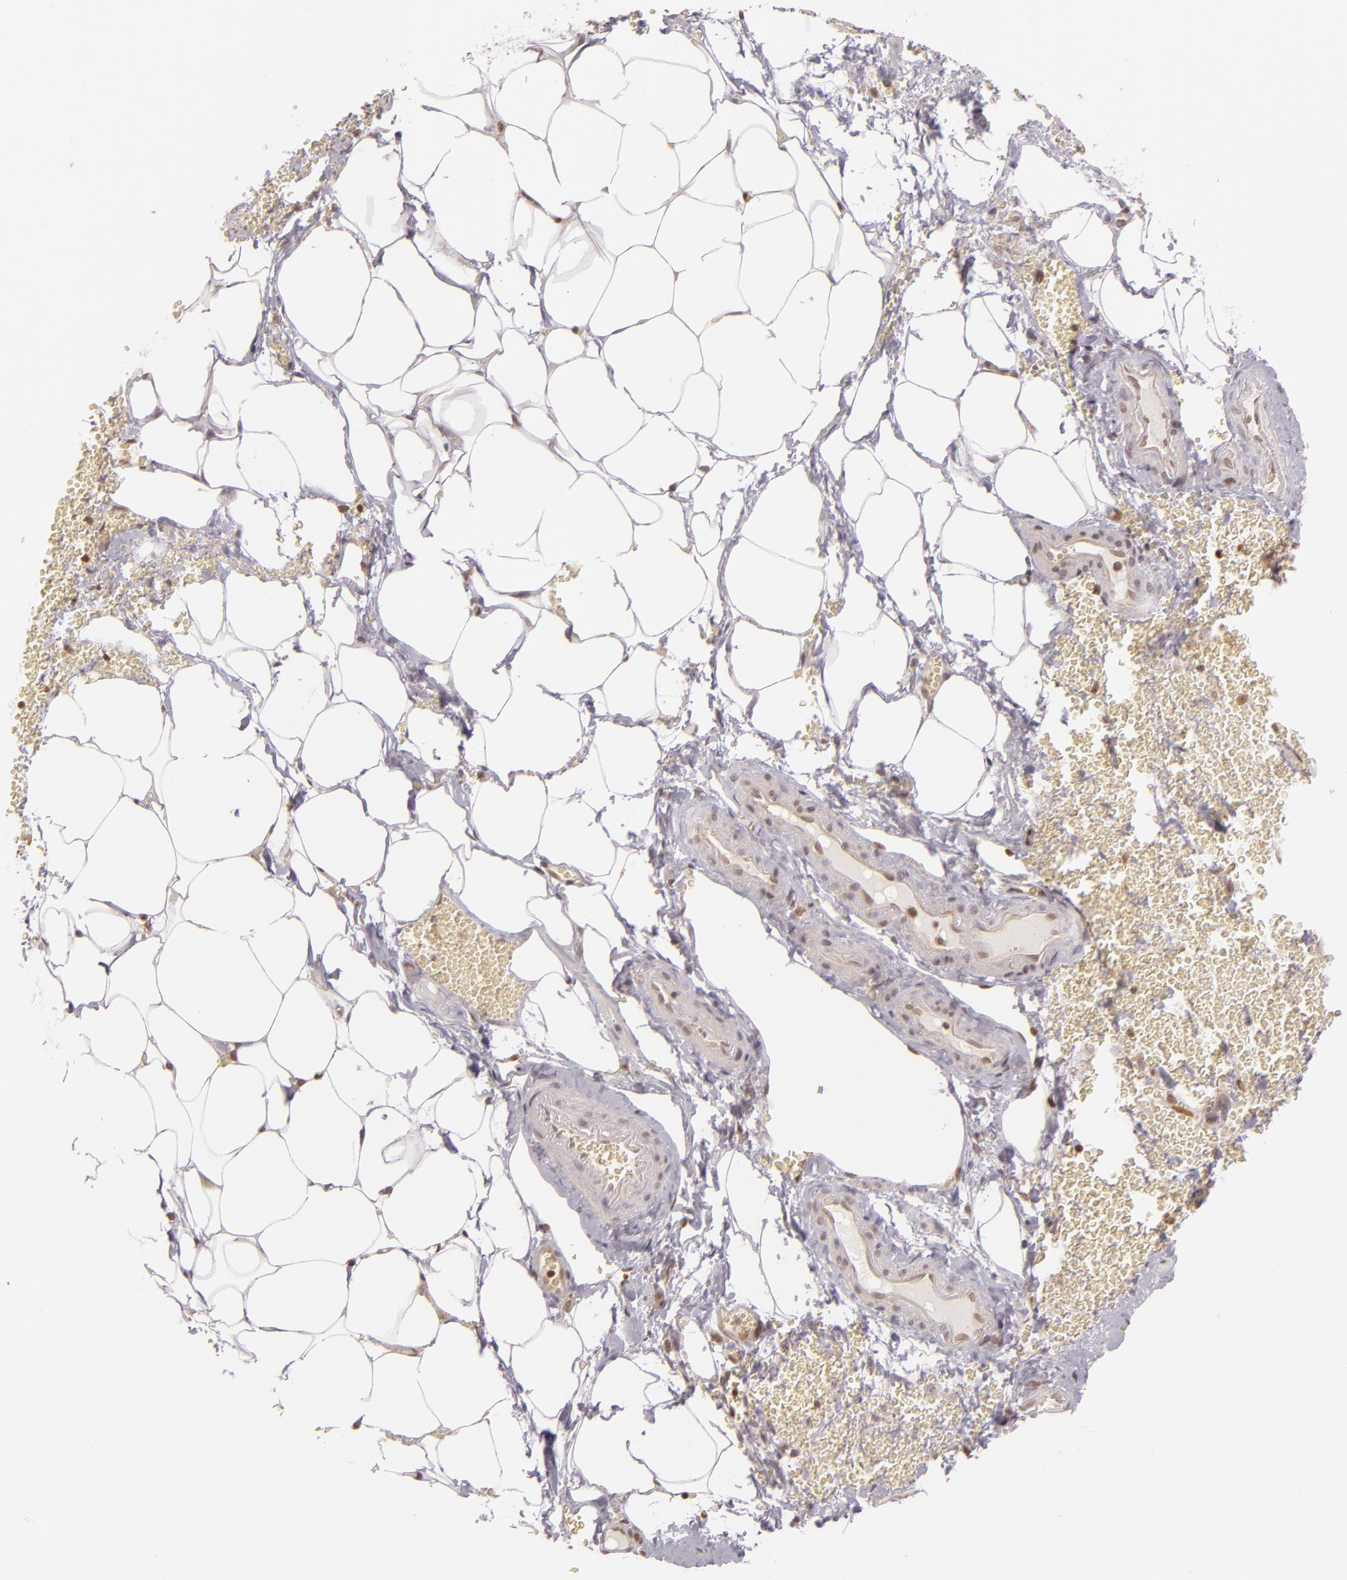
{"staining": {"intensity": "moderate", "quantity": ">75%", "location": "cytoplasmic/membranous,nuclear"}, "tissue": "adrenal gland", "cell_type": "Glandular cells", "image_type": "normal", "snomed": [{"axis": "morphology", "description": "Normal tissue, NOS"}, {"axis": "topography", "description": "Adrenal gland"}], "caption": "This is a histology image of immunohistochemistry staining of unremarkable adrenal gland, which shows moderate expression in the cytoplasmic/membranous,nuclear of glandular cells.", "gene": "ENSG00000290315", "patient": {"sex": "female", "age": 71}}